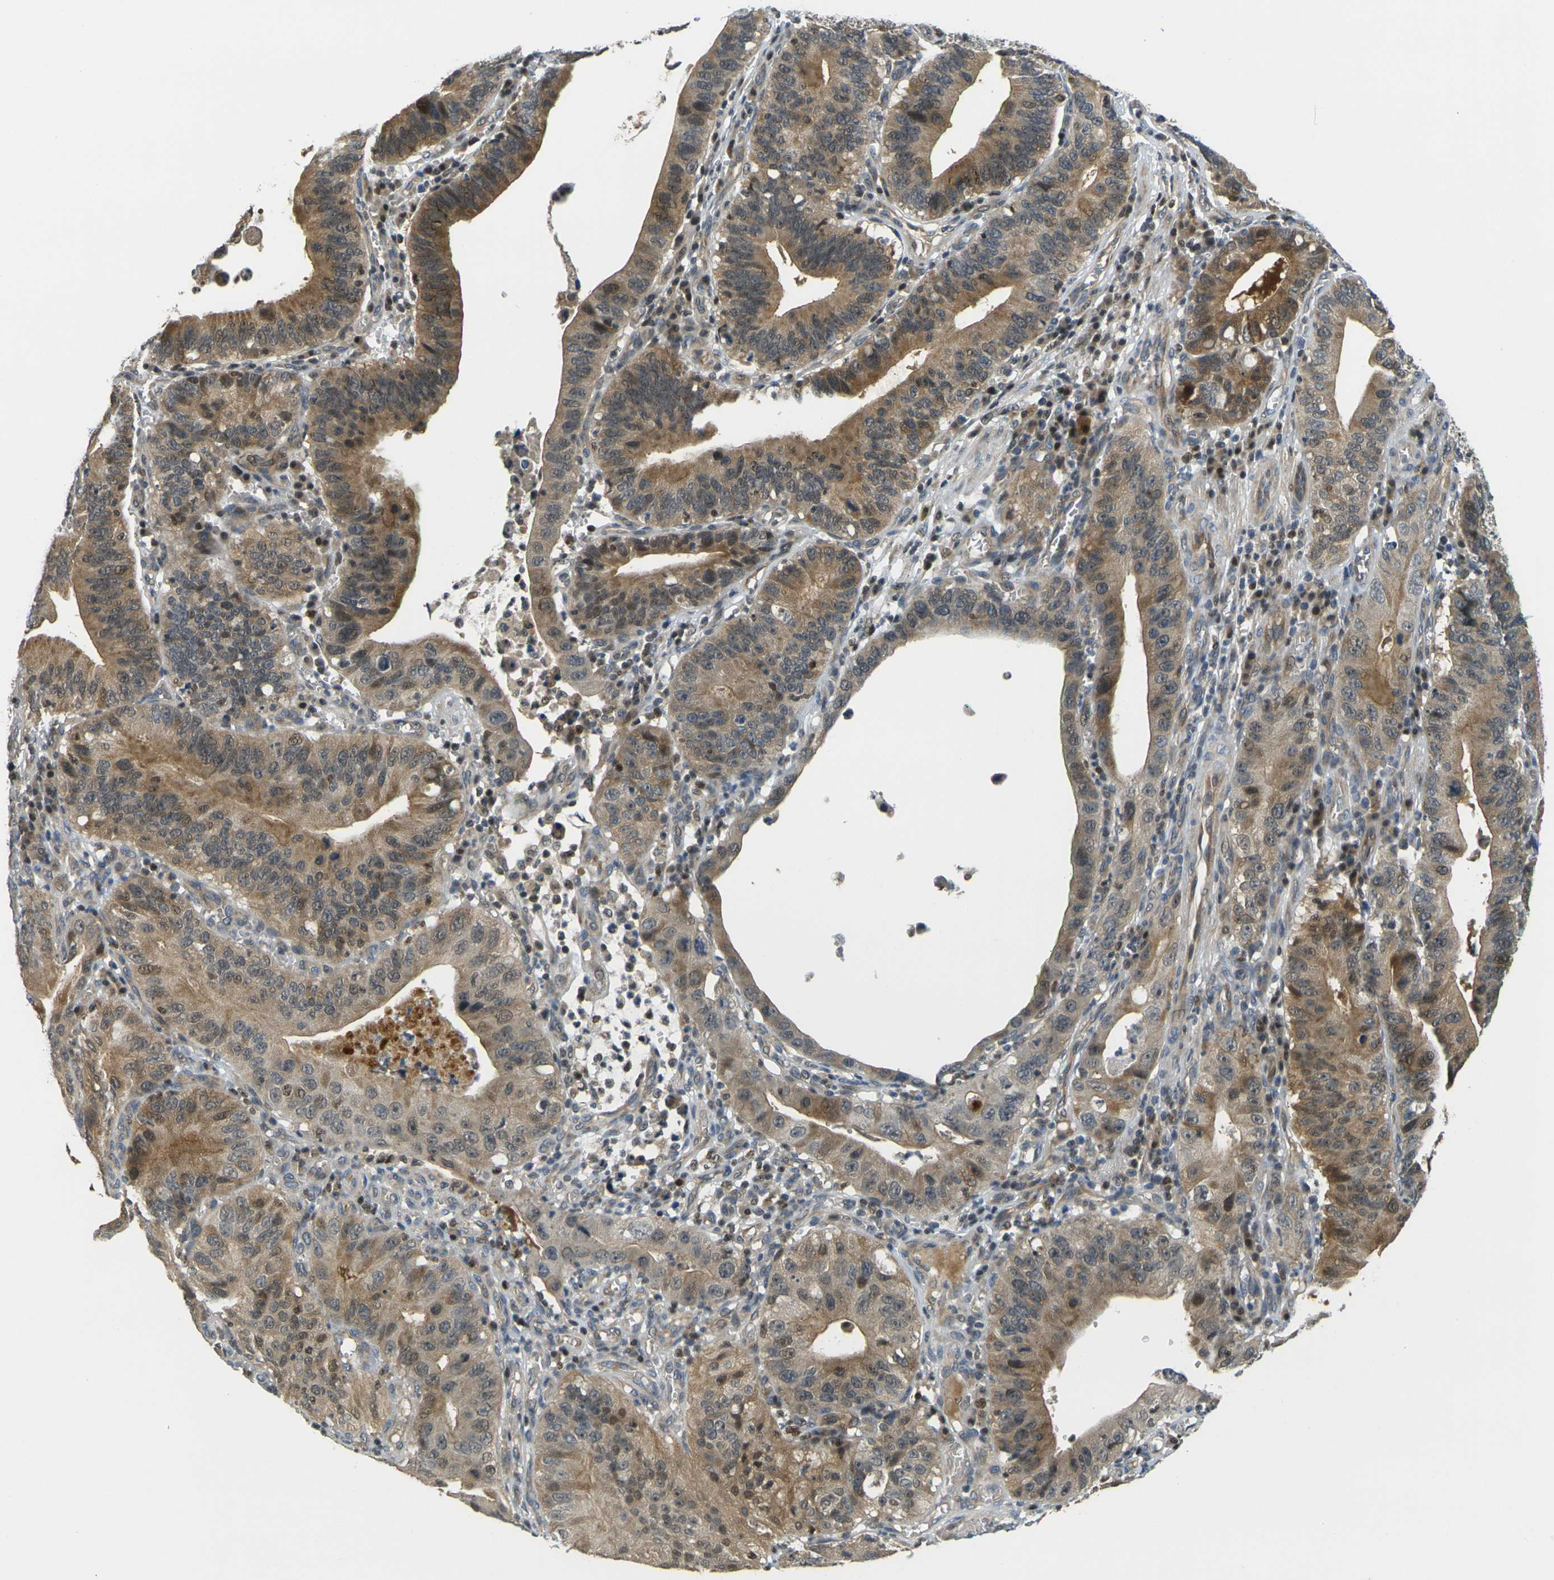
{"staining": {"intensity": "moderate", "quantity": ">75%", "location": "cytoplasmic/membranous"}, "tissue": "stomach cancer", "cell_type": "Tumor cells", "image_type": "cancer", "snomed": [{"axis": "morphology", "description": "Adenocarcinoma, NOS"}, {"axis": "topography", "description": "Stomach"}, {"axis": "topography", "description": "Gastric cardia"}], "caption": "The micrograph reveals immunohistochemical staining of stomach cancer (adenocarcinoma). There is moderate cytoplasmic/membranous positivity is seen in approximately >75% of tumor cells. Using DAB (brown) and hematoxylin (blue) stains, captured at high magnification using brightfield microscopy.", "gene": "KLHL8", "patient": {"sex": "male", "age": 59}}